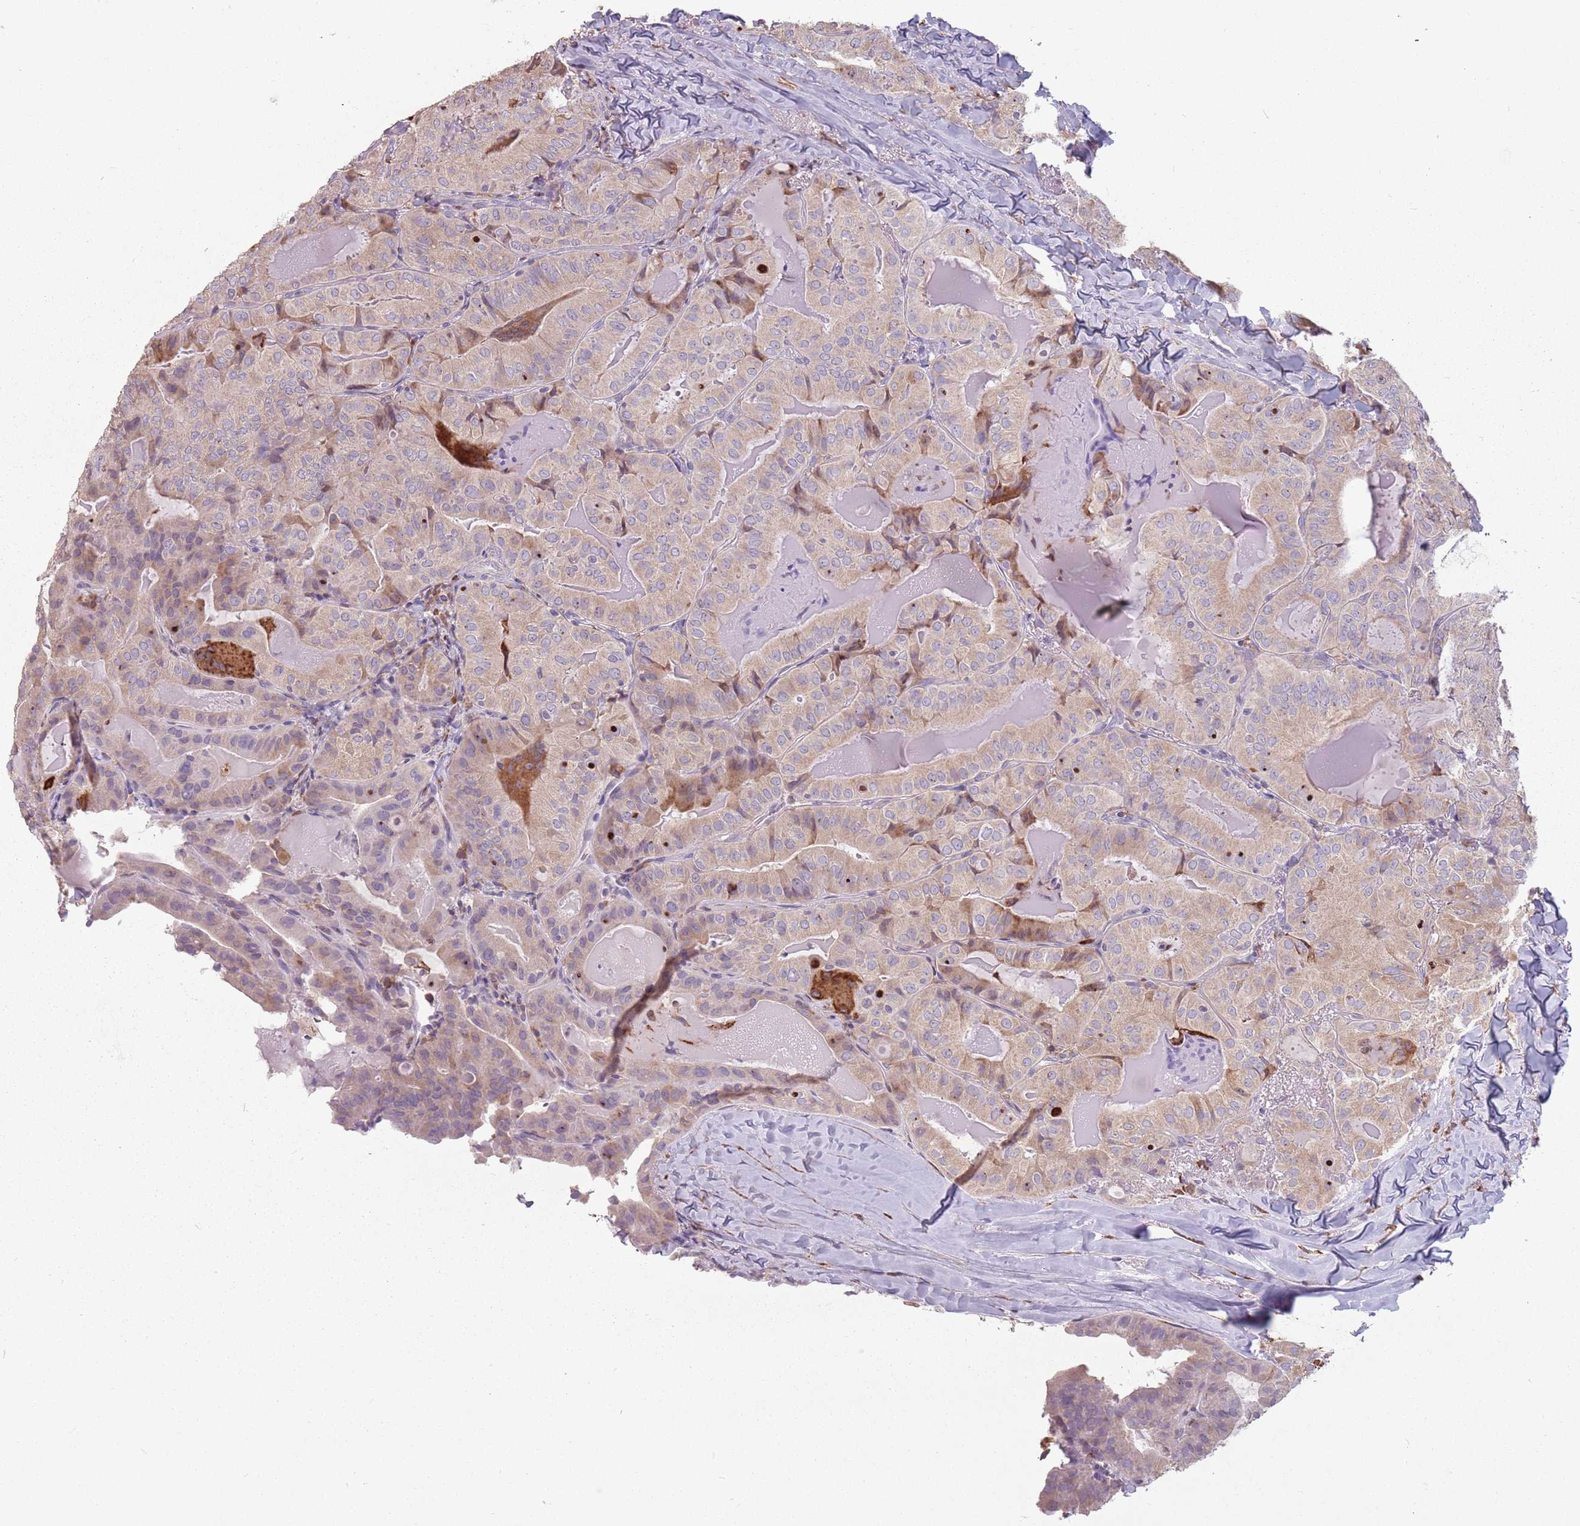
{"staining": {"intensity": "weak", "quantity": "25%-75%", "location": "cytoplasmic/membranous"}, "tissue": "thyroid cancer", "cell_type": "Tumor cells", "image_type": "cancer", "snomed": [{"axis": "morphology", "description": "Papillary adenocarcinoma, NOS"}, {"axis": "topography", "description": "Thyroid gland"}], "caption": "An IHC micrograph of neoplastic tissue is shown. Protein staining in brown shows weak cytoplasmic/membranous positivity in thyroid papillary adenocarcinoma within tumor cells. (IHC, brightfield microscopy, high magnification).", "gene": "RPS9", "patient": {"sex": "female", "age": 68}}